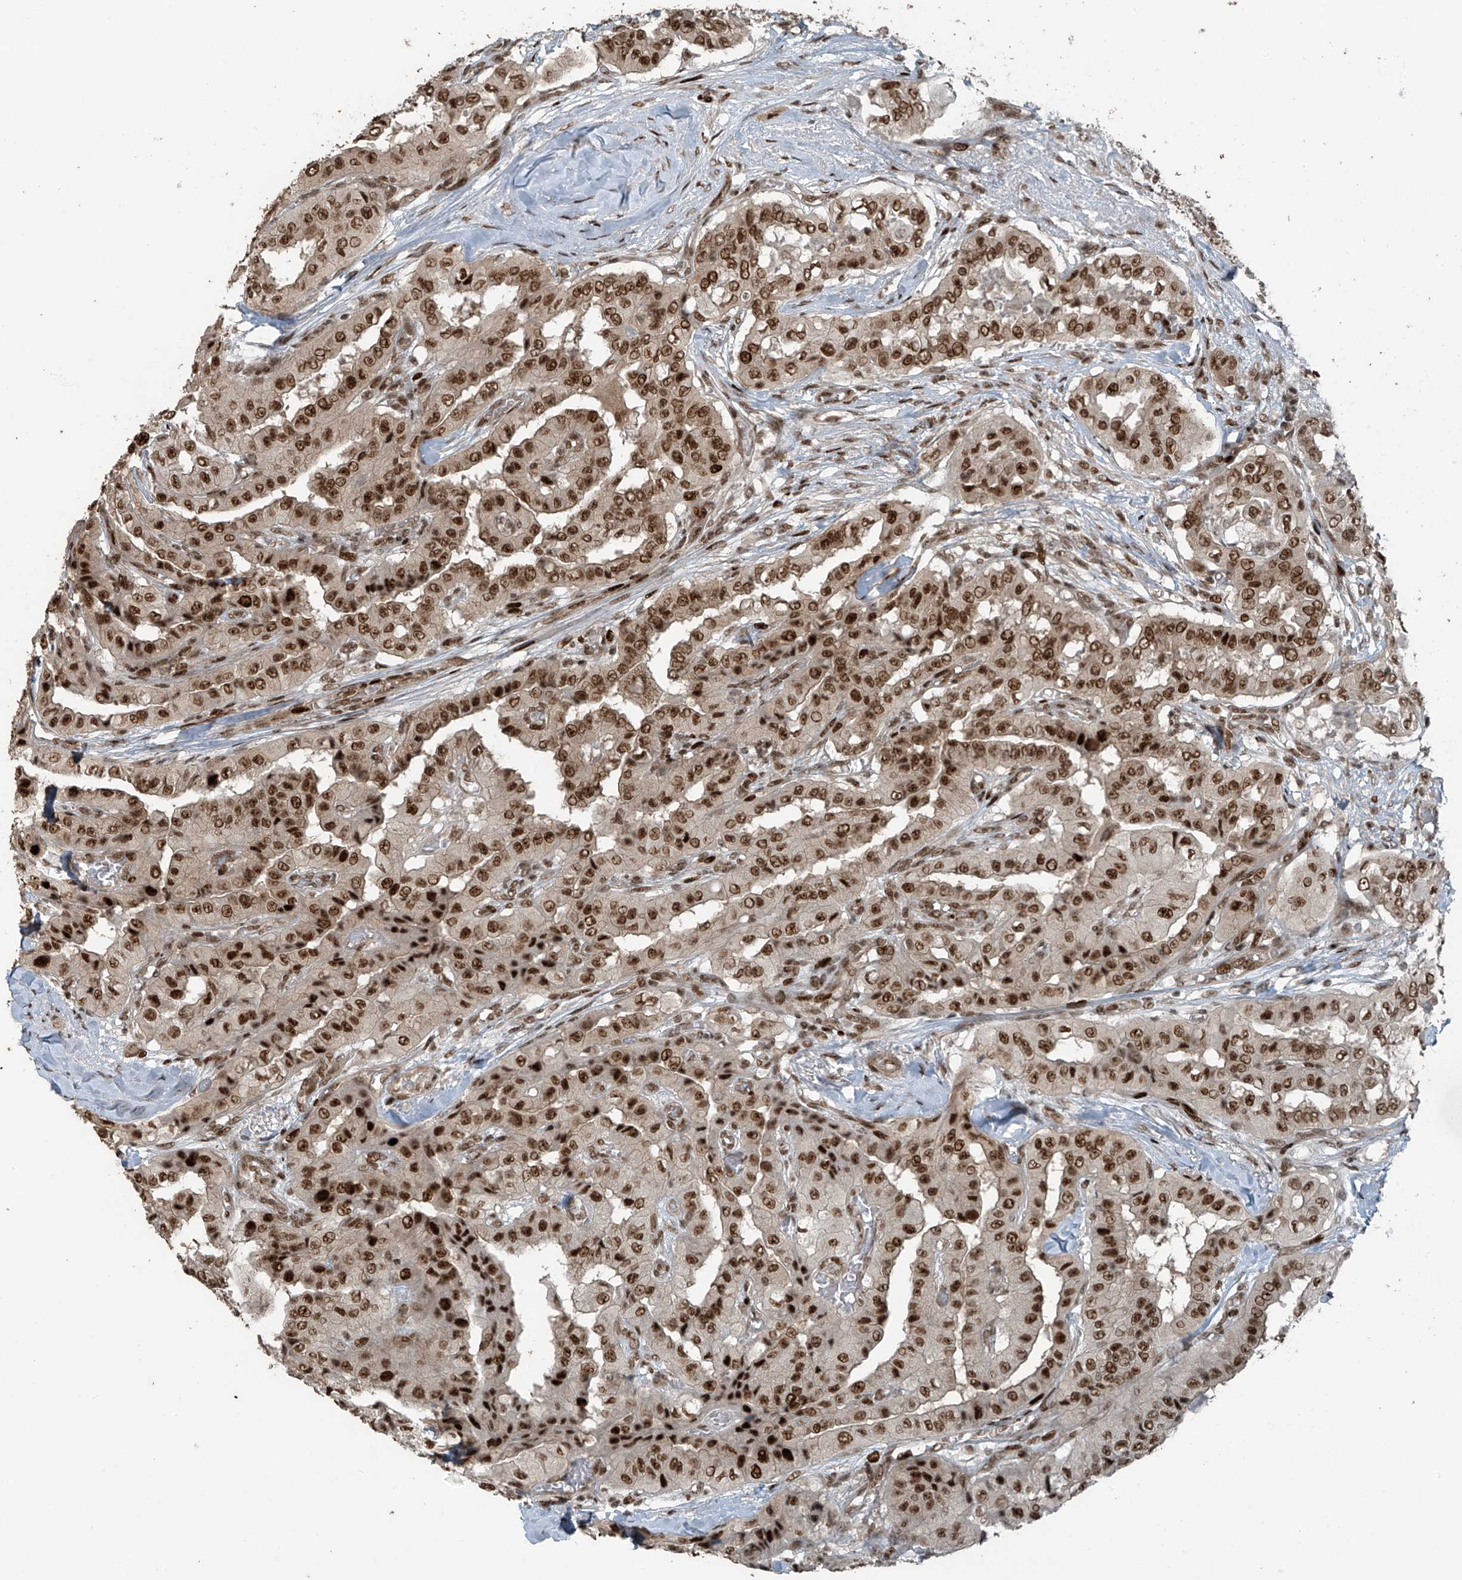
{"staining": {"intensity": "strong", "quantity": ">75%", "location": "nuclear"}, "tissue": "thyroid cancer", "cell_type": "Tumor cells", "image_type": "cancer", "snomed": [{"axis": "morphology", "description": "Papillary adenocarcinoma, NOS"}, {"axis": "topography", "description": "Thyroid gland"}], "caption": "DAB immunohistochemical staining of human thyroid cancer (papillary adenocarcinoma) displays strong nuclear protein staining in about >75% of tumor cells. Using DAB (brown) and hematoxylin (blue) stains, captured at high magnification using brightfield microscopy.", "gene": "PCNP", "patient": {"sex": "female", "age": 59}}